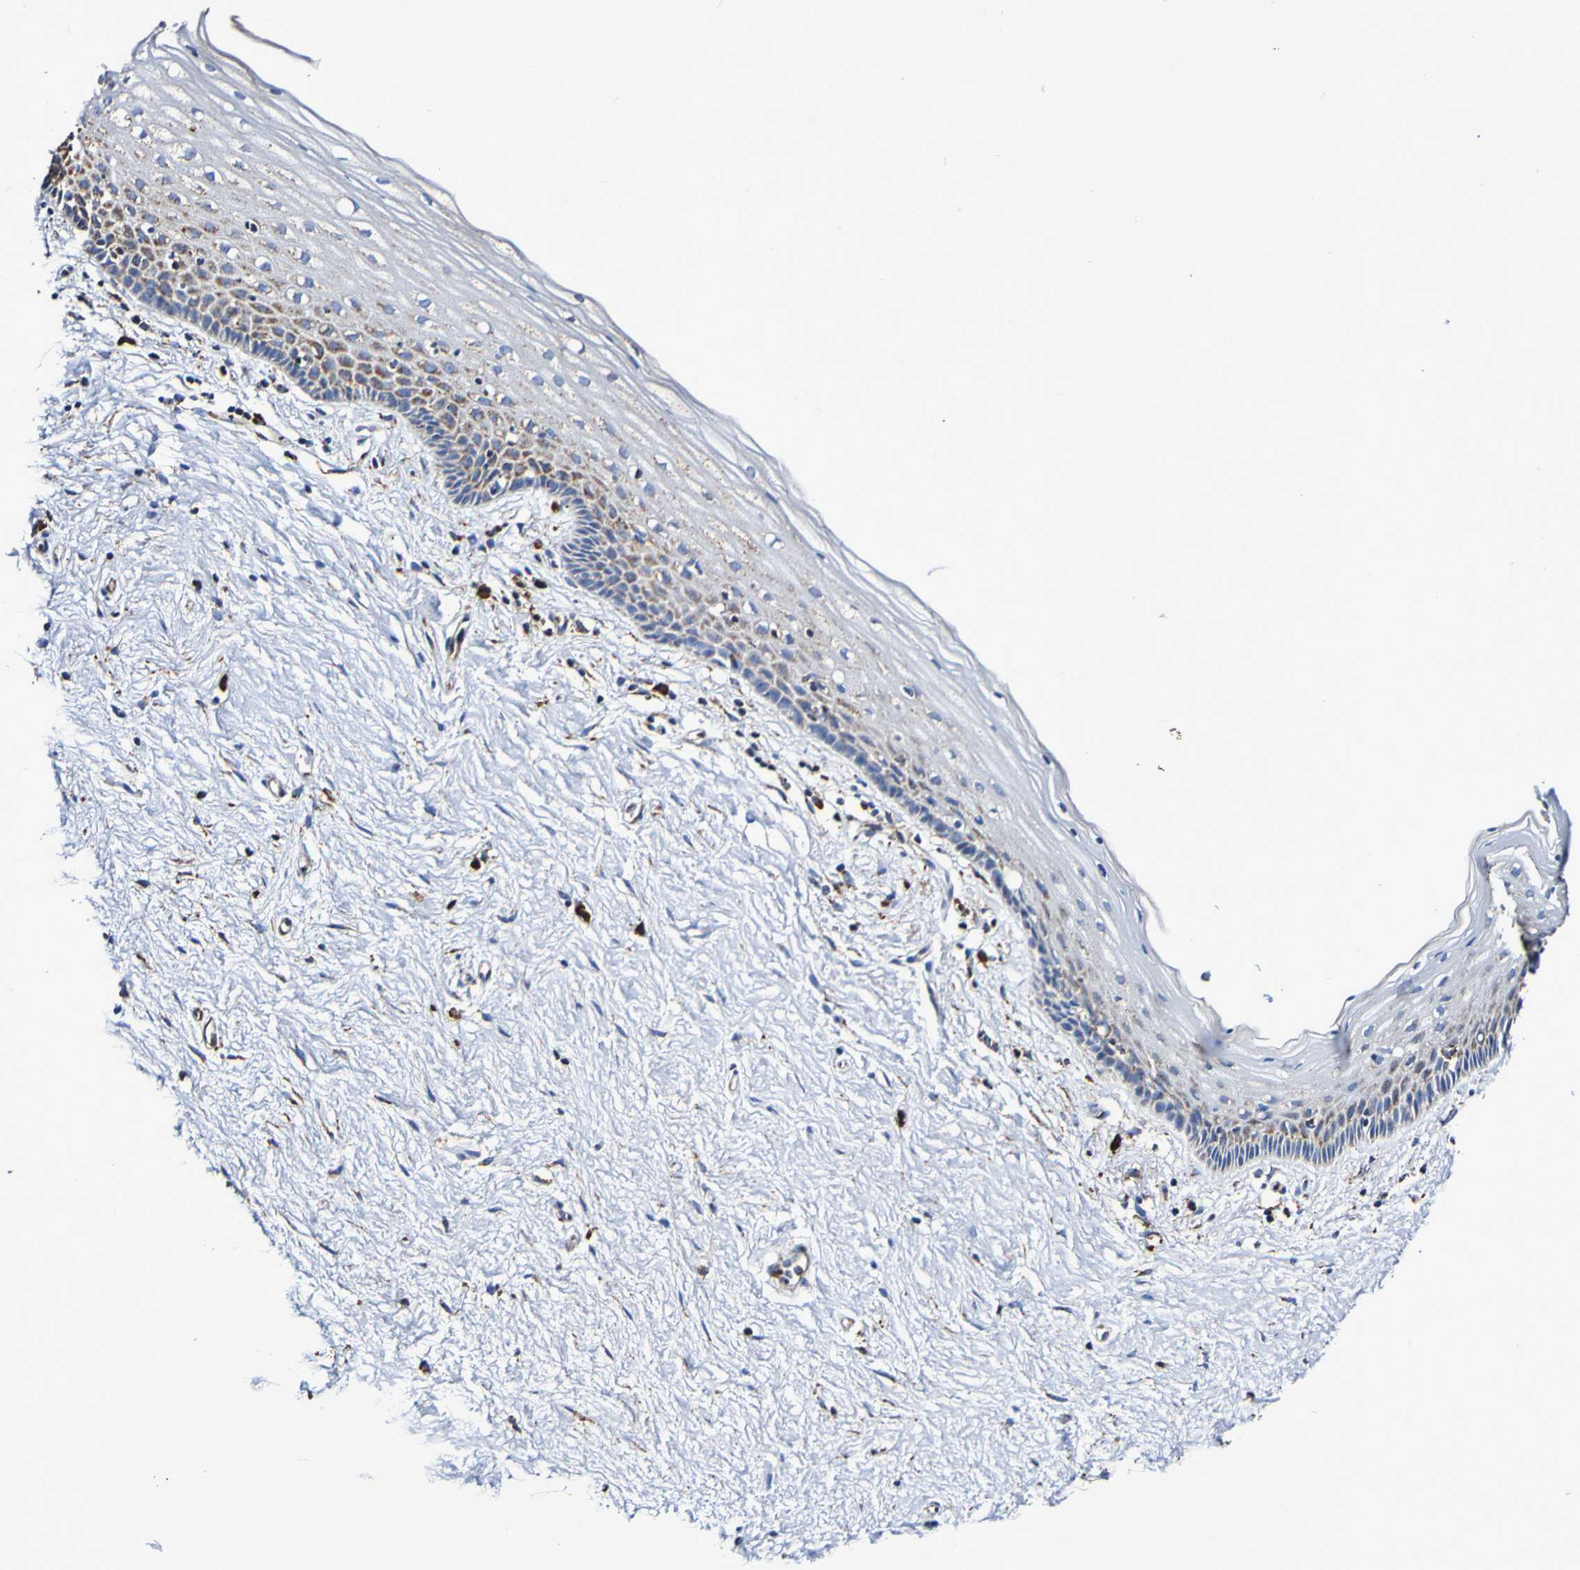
{"staining": {"intensity": "moderate", "quantity": "25%-75%", "location": "cytoplasmic/membranous"}, "tissue": "vagina", "cell_type": "Squamous epithelial cells", "image_type": "normal", "snomed": [{"axis": "morphology", "description": "Normal tissue, NOS"}, {"axis": "topography", "description": "Vagina"}], "caption": "Vagina stained with a brown dye exhibits moderate cytoplasmic/membranous positive expression in about 25%-75% of squamous epithelial cells.", "gene": "IL18R1", "patient": {"sex": "female", "age": 44}}